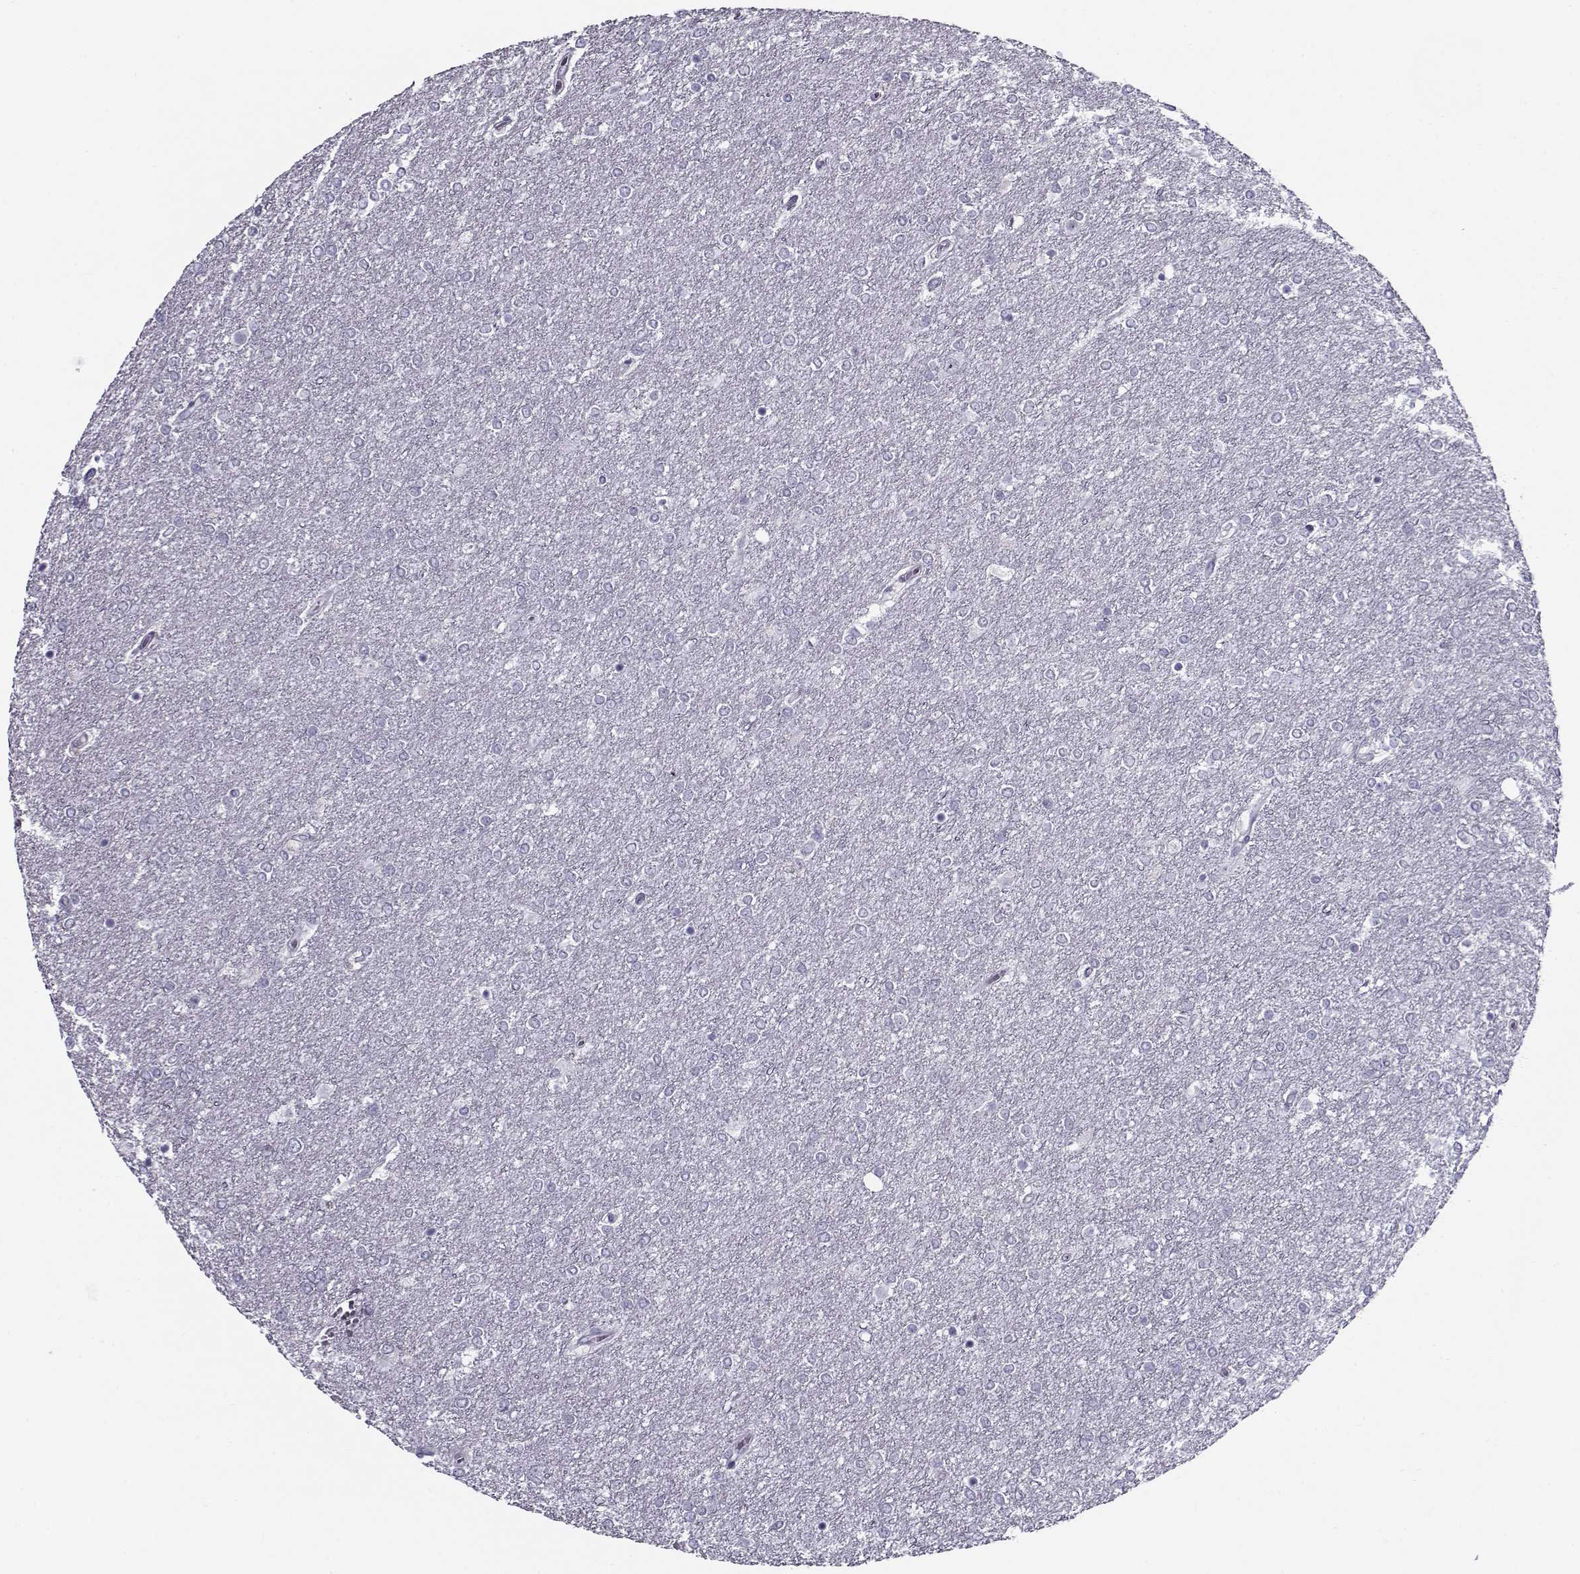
{"staining": {"intensity": "negative", "quantity": "none", "location": "none"}, "tissue": "glioma", "cell_type": "Tumor cells", "image_type": "cancer", "snomed": [{"axis": "morphology", "description": "Glioma, malignant, High grade"}, {"axis": "topography", "description": "Brain"}], "caption": "The image reveals no significant positivity in tumor cells of glioma.", "gene": "GAGE2A", "patient": {"sex": "female", "age": 61}}